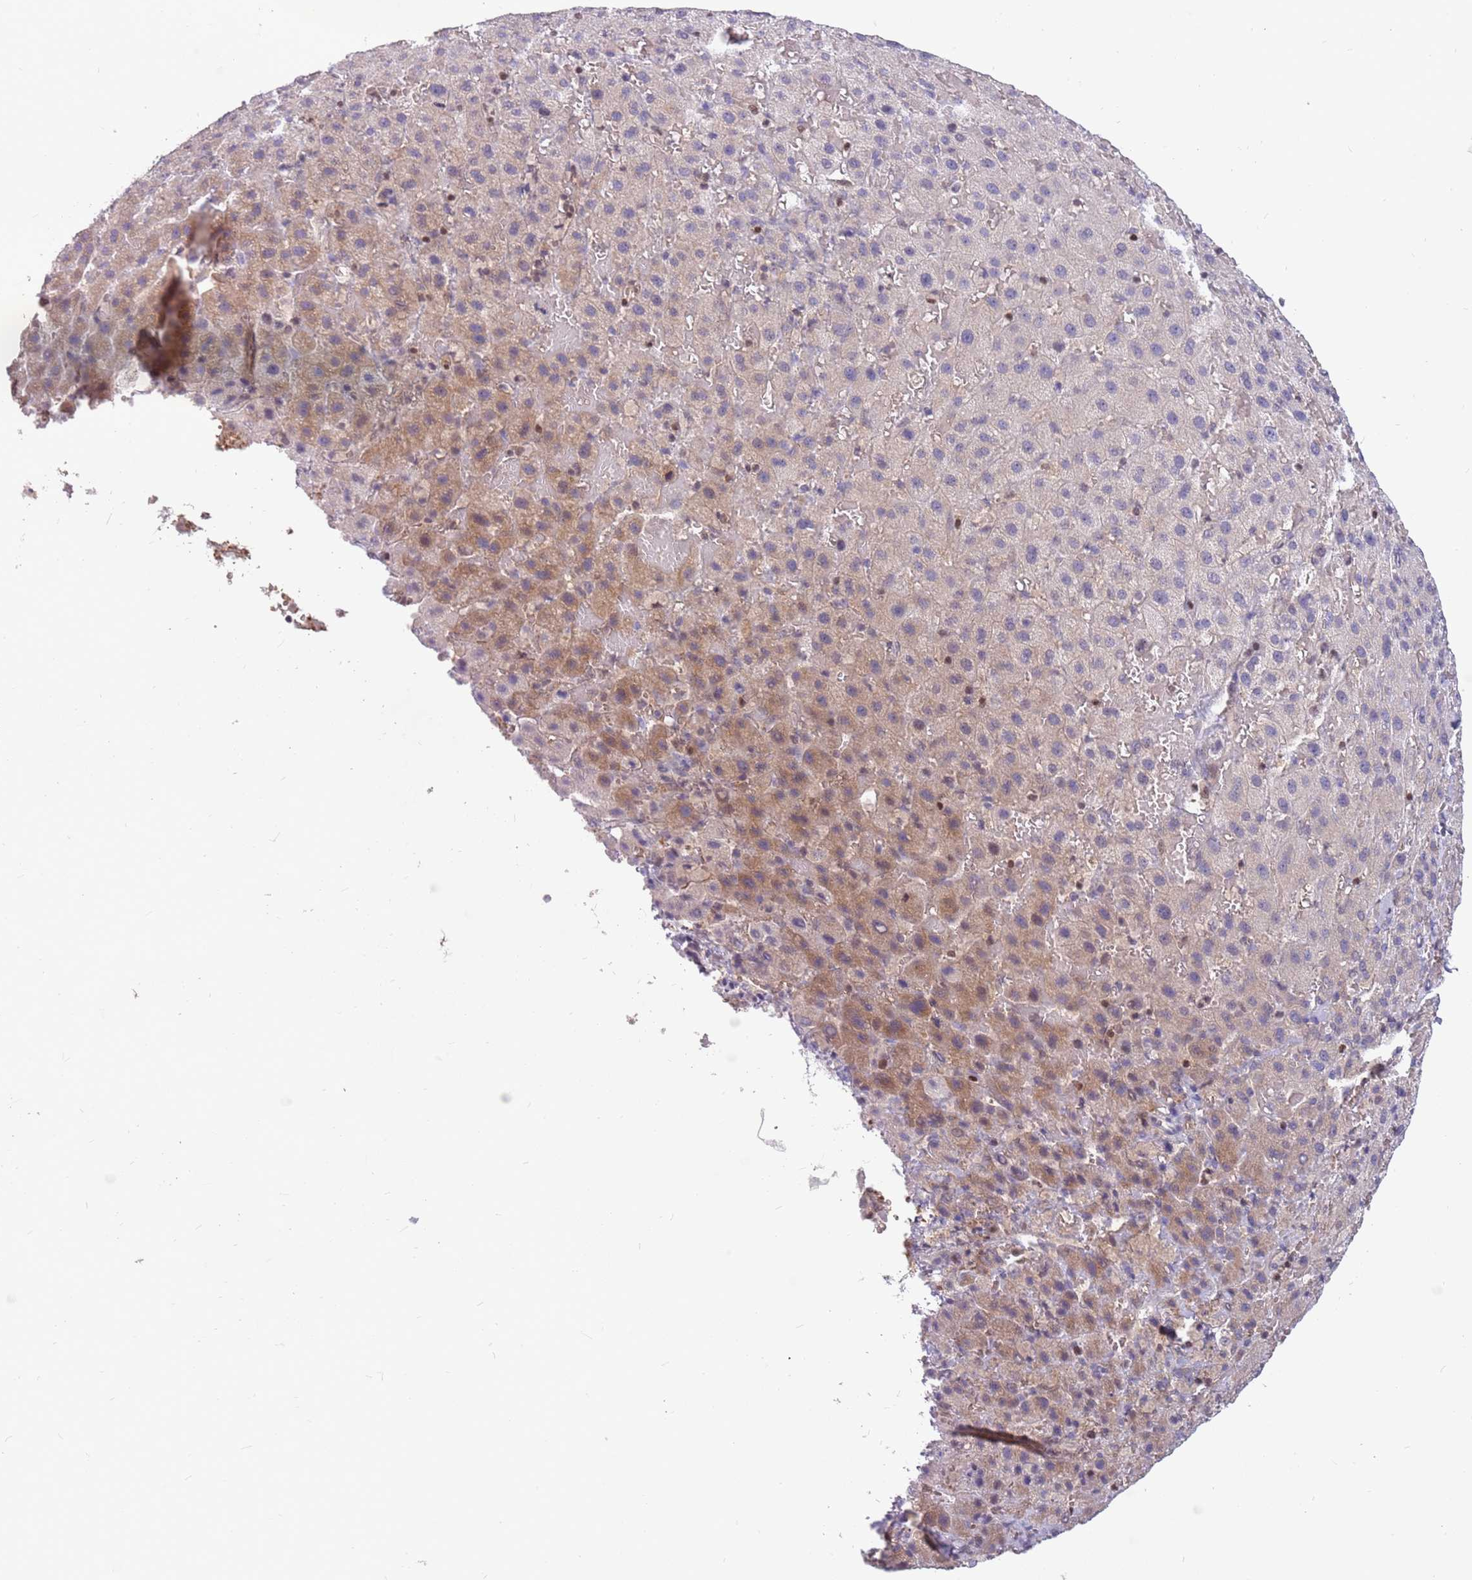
{"staining": {"intensity": "negative", "quantity": "none", "location": "none"}, "tissue": "liver cancer", "cell_type": "Tumor cells", "image_type": "cancer", "snomed": [{"axis": "morphology", "description": "Carcinoma, Hepatocellular, NOS"}, {"axis": "topography", "description": "Liver"}], "caption": "Protein analysis of liver hepatocellular carcinoma displays no significant positivity in tumor cells.", "gene": "ARHGEF5", "patient": {"sex": "female", "age": 58}}